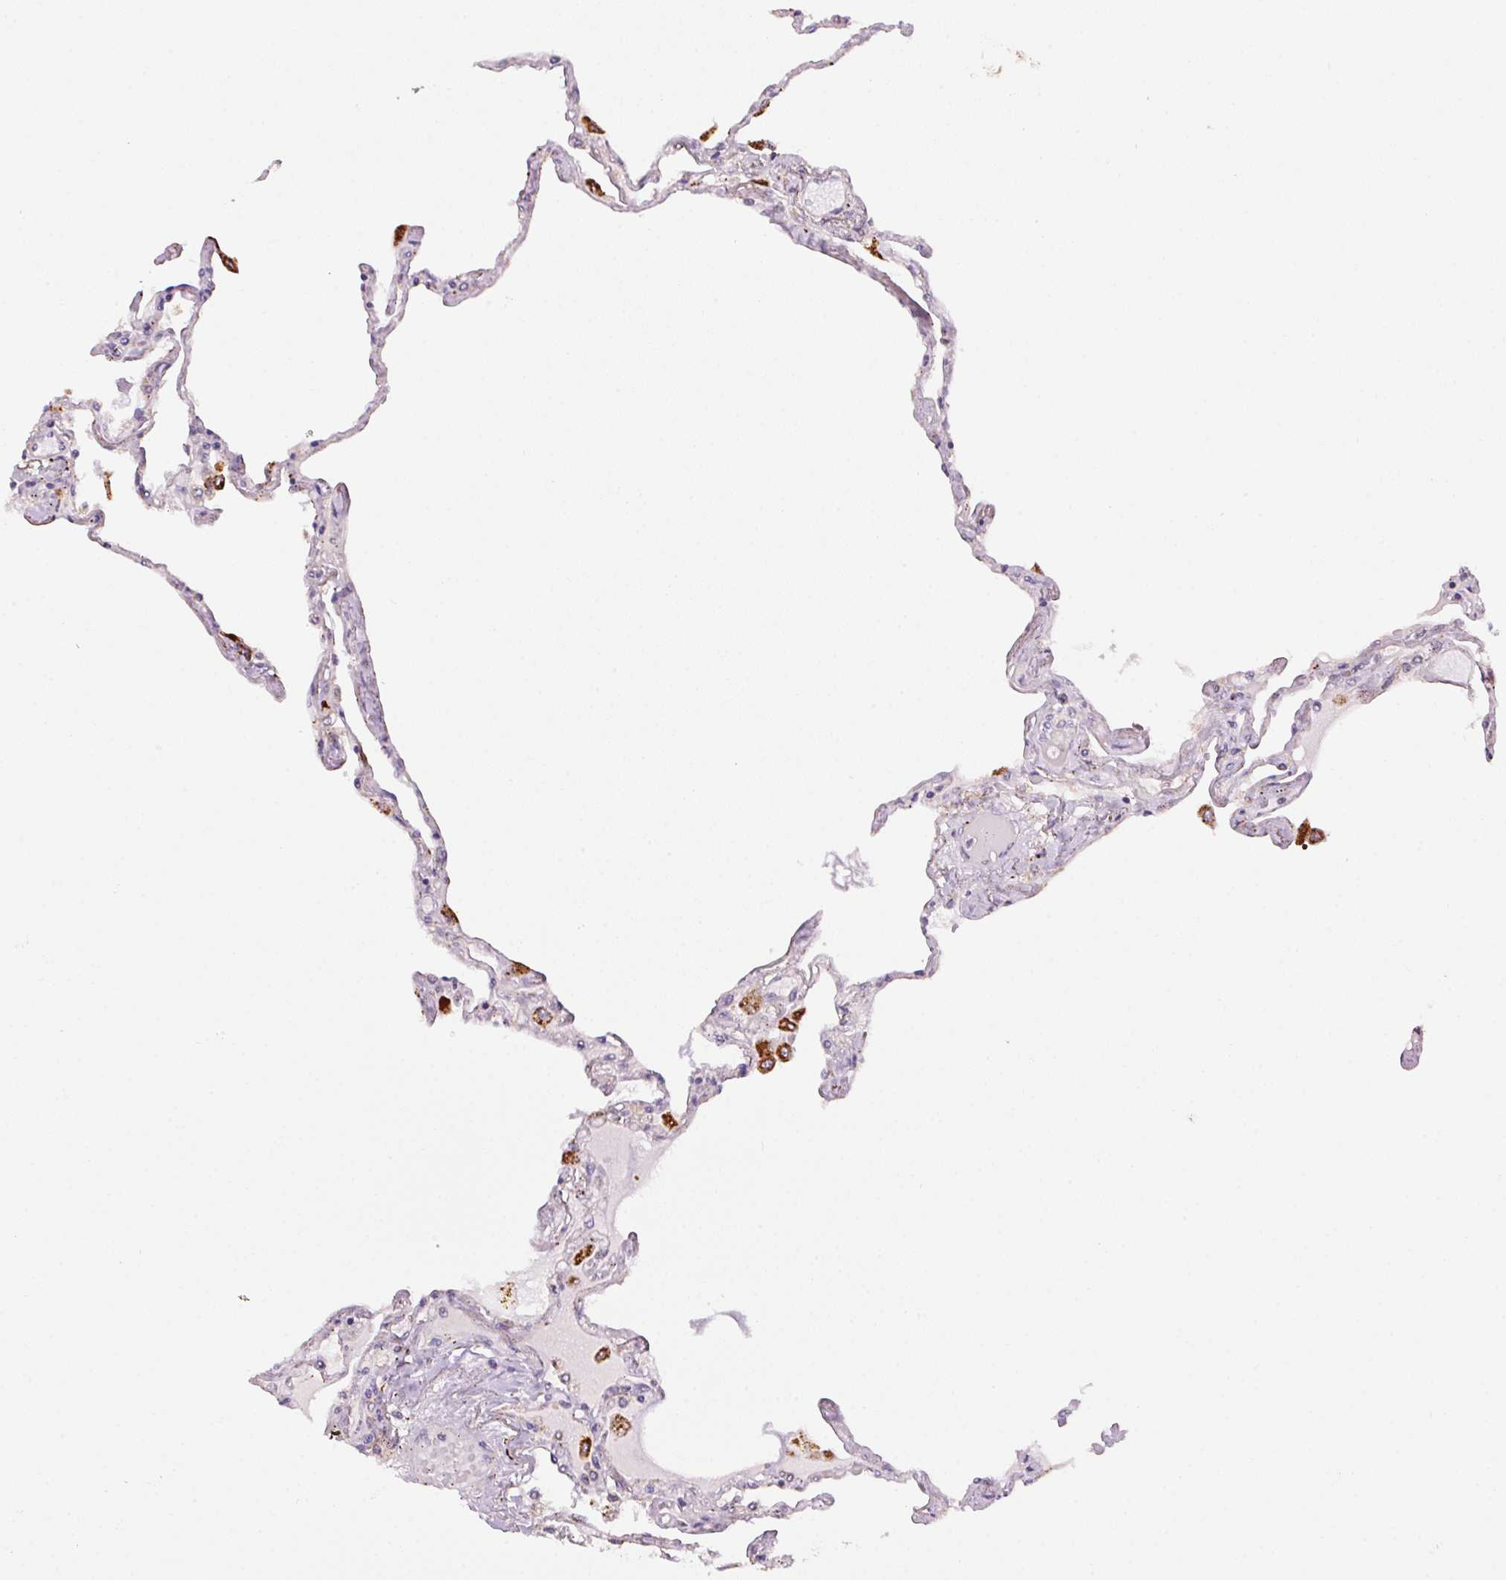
{"staining": {"intensity": "negative", "quantity": "none", "location": "none"}, "tissue": "lung", "cell_type": "Alveolar cells", "image_type": "normal", "snomed": [{"axis": "morphology", "description": "Normal tissue, NOS"}, {"axis": "morphology", "description": "Adenocarcinoma, NOS"}, {"axis": "topography", "description": "Cartilage tissue"}, {"axis": "topography", "description": "Lung"}], "caption": "DAB (3,3'-diaminobenzidine) immunohistochemical staining of normal lung demonstrates no significant staining in alveolar cells. The staining was performed using DAB (3,3'-diaminobenzidine) to visualize the protein expression in brown, while the nuclei were stained in blue with hematoxylin (Magnification: 20x).", "gene": "ADH5", "patient": {"sex": "female", "age": 67}}